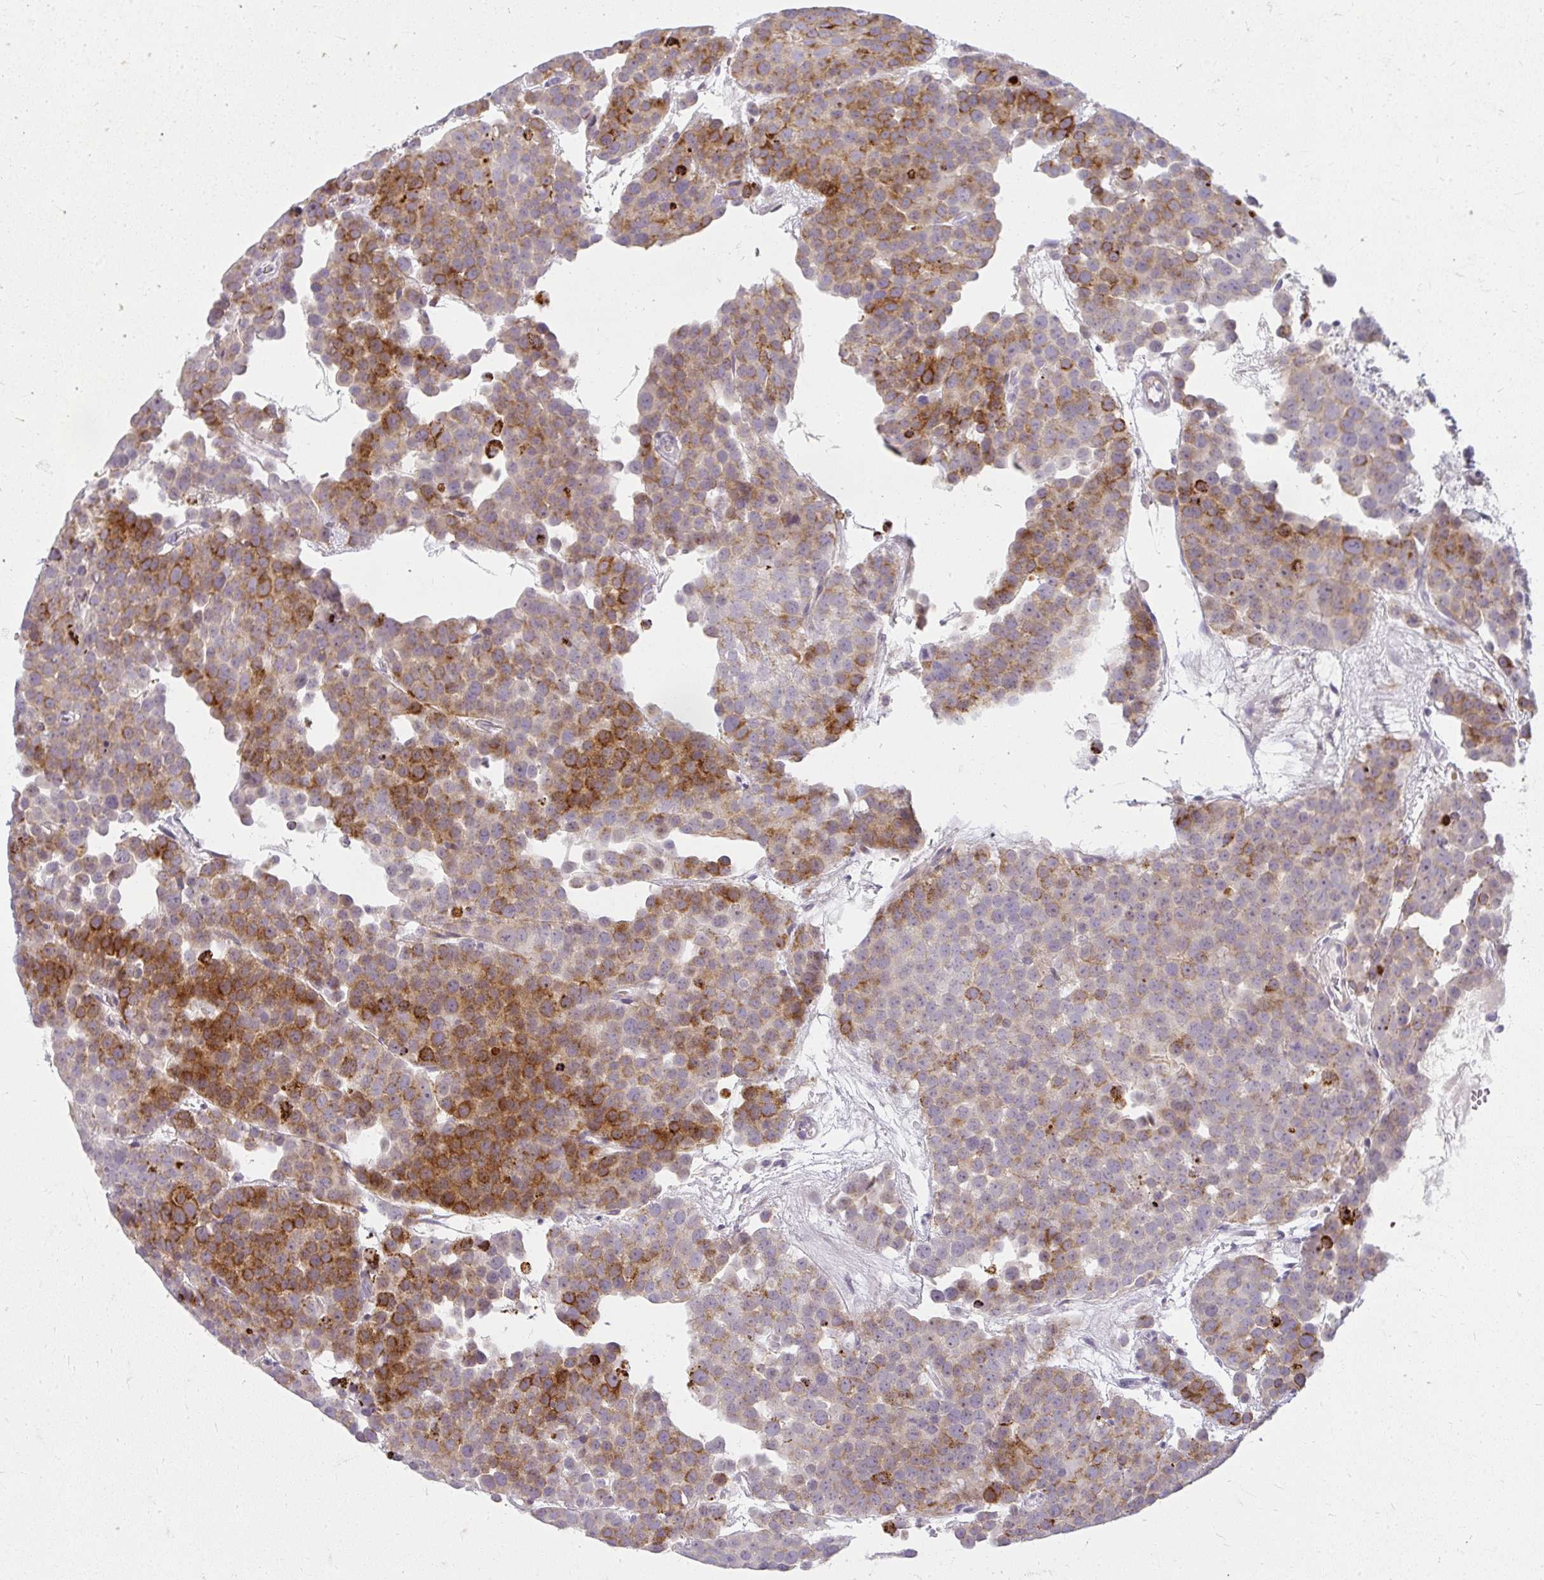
{"staining": {"intensity": "strong", "quantity": "25%-75%", "location": "cytoplasmic/membranous"}, "tissue": "testis cancer", "cell_type": "Tumor cells", "image_type": "cancer", "snomed": [{"axis": "morphology", "description": "Seminoma, NOS"}, {"axis": "topography", "description": "Testis"}], "caption": "Testis cancer (seminoma) stained with immunohistochemistry (IHC) shows strong cytoplasmic/membranous positivity in approximately 25%-75% of tumor cells.", "gene": "ZFYVE26", "patient": {"sex": "male", "age": 71}}